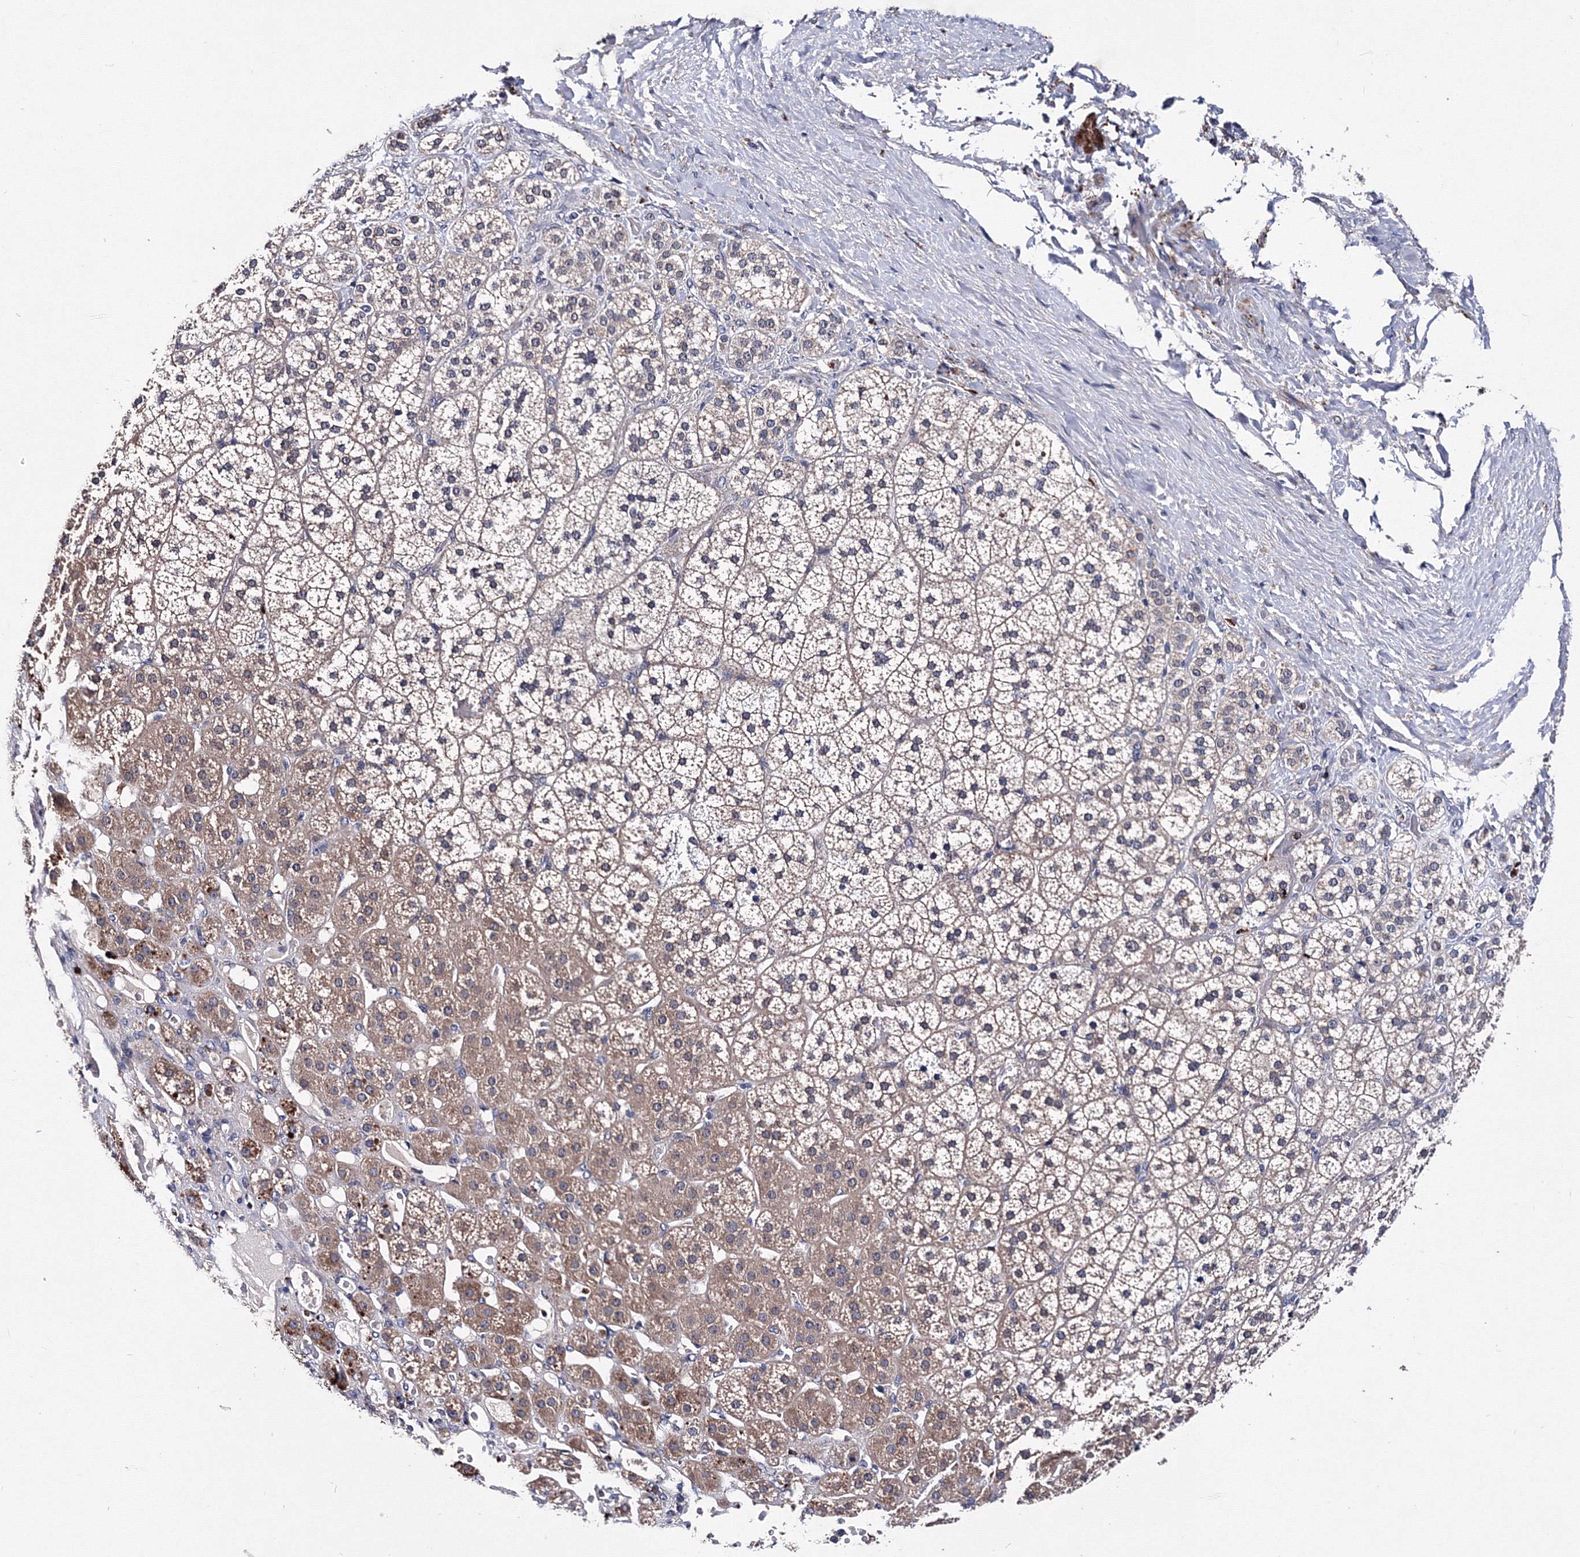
{"staining": {"intensity": "moderate", "quantity": "25%-75%", "location": "cytoplasmic/membranous"}, "tissue": "adrenal gland", "cell_type": "Glandular cells", "image_type": "normal", "snomed": [{"axis": "morphology", "description": "Normal tissue, NOS"}, {"axis": "topography", "description": "Adrenal gland"}], "caption": "A brown stain shows moderate cytoplasmic/membranous expression of a protein in glandular cells of normal human adrenal gland.", "gene": "PHYKPL", "patient": {"sex": "female", "age": 44}}